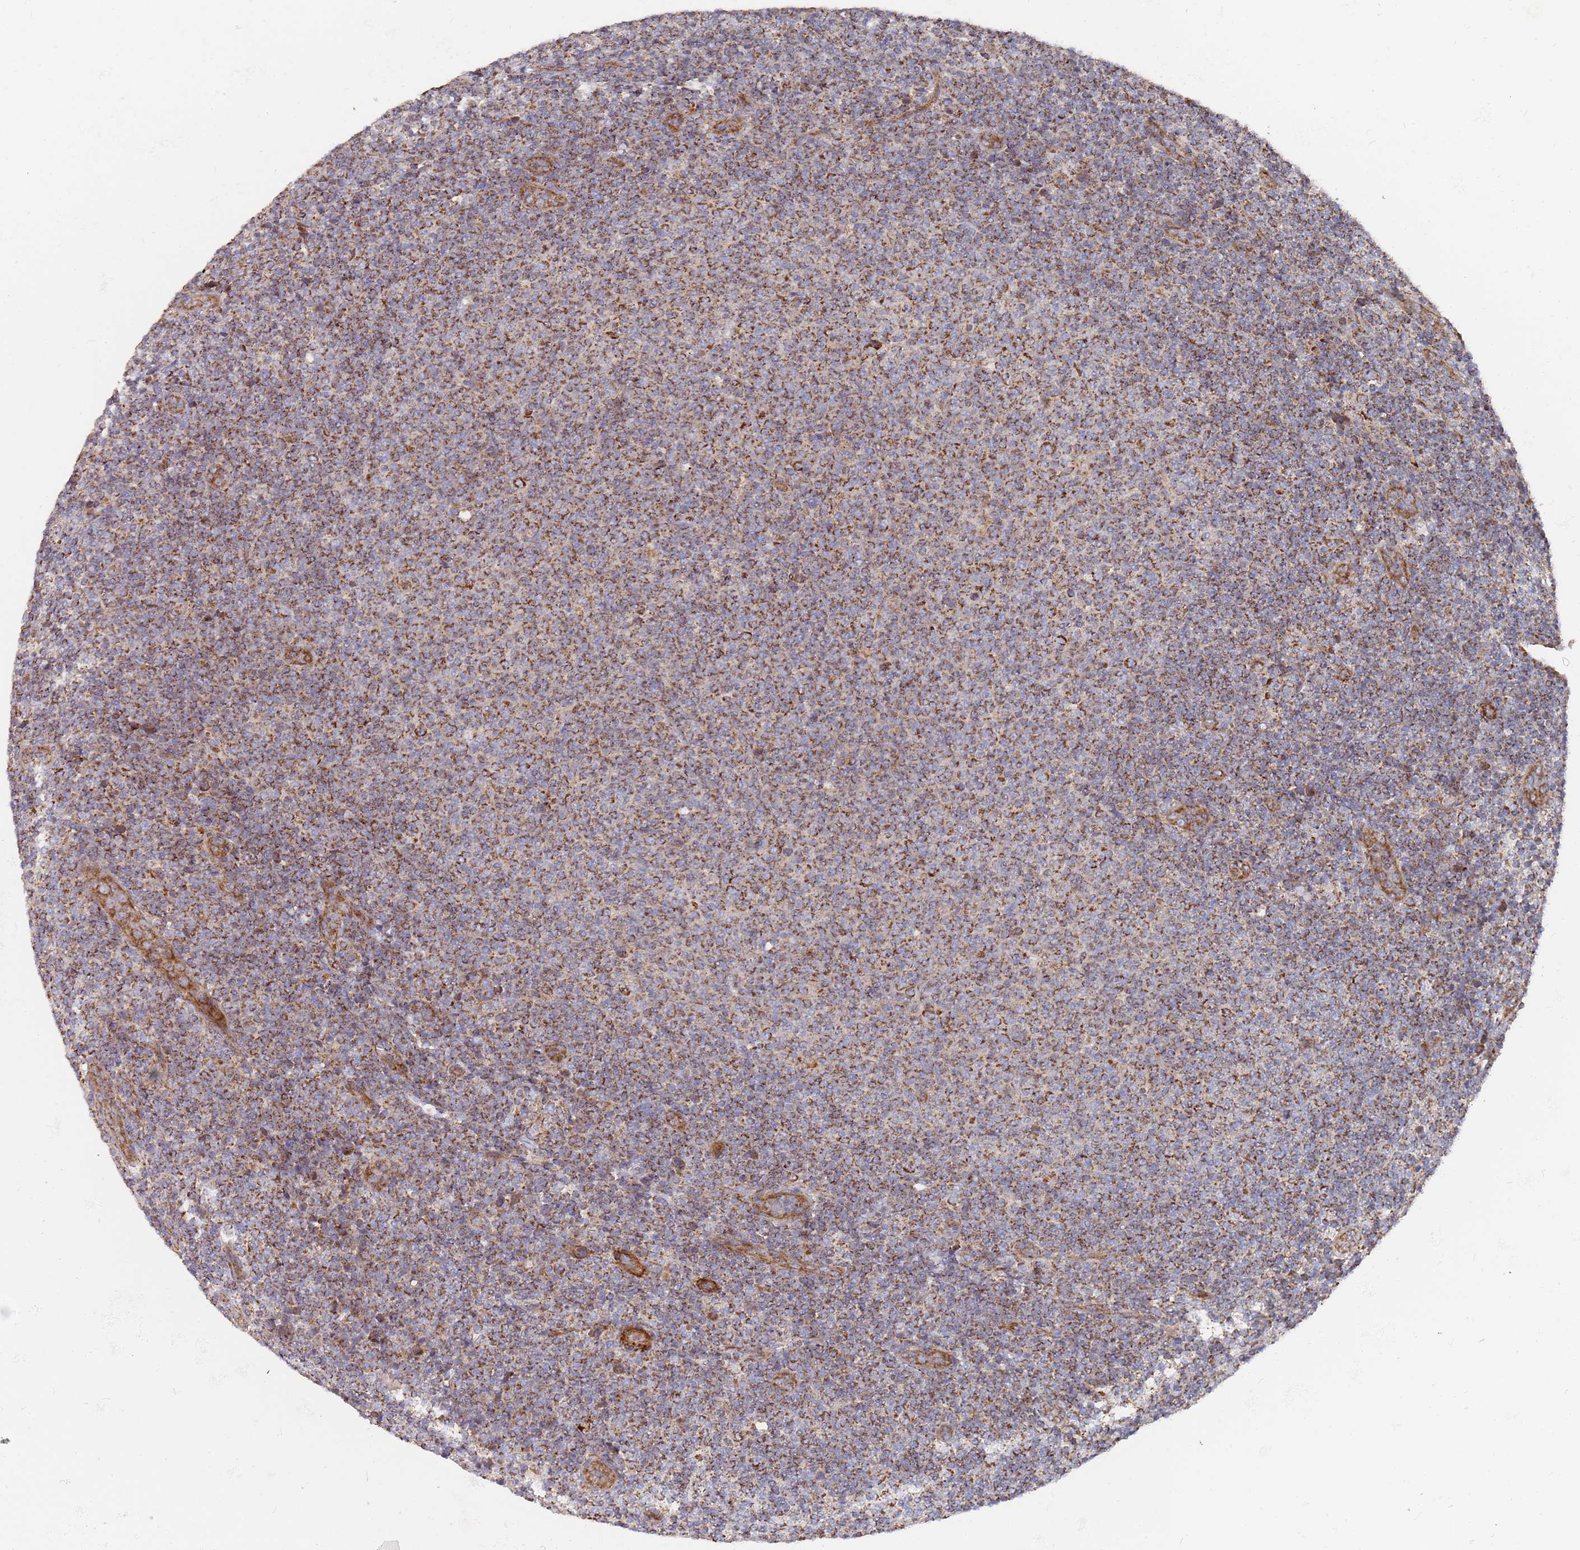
{"staining": {"intensity": "moderate", "quantity": ">75%", "location": "cytoplasmic/membranous"}, "tissue": "lymphoma", "cell_type": "Tumor cells", "image_type": "cancer", "snomed": [{"axis": "morphology", "description": "Malignant lymphoma, non-Hodgkin's type, Low grade"}, {"axis": "topography", "description": "Lymph node"}], "caption": "High-magnification brightfield microscopy of lymphoma stained with DAB (3,3'-diaminobenzidine) (brown) and counterstained with hematoxylin (blue). tumor cells exhibit moderate cytoplasmic/membranous positivity is identified in approximately>75% of cells.", "gene": "WDFY3", "patient": {"sex": "male", "age": 66}}